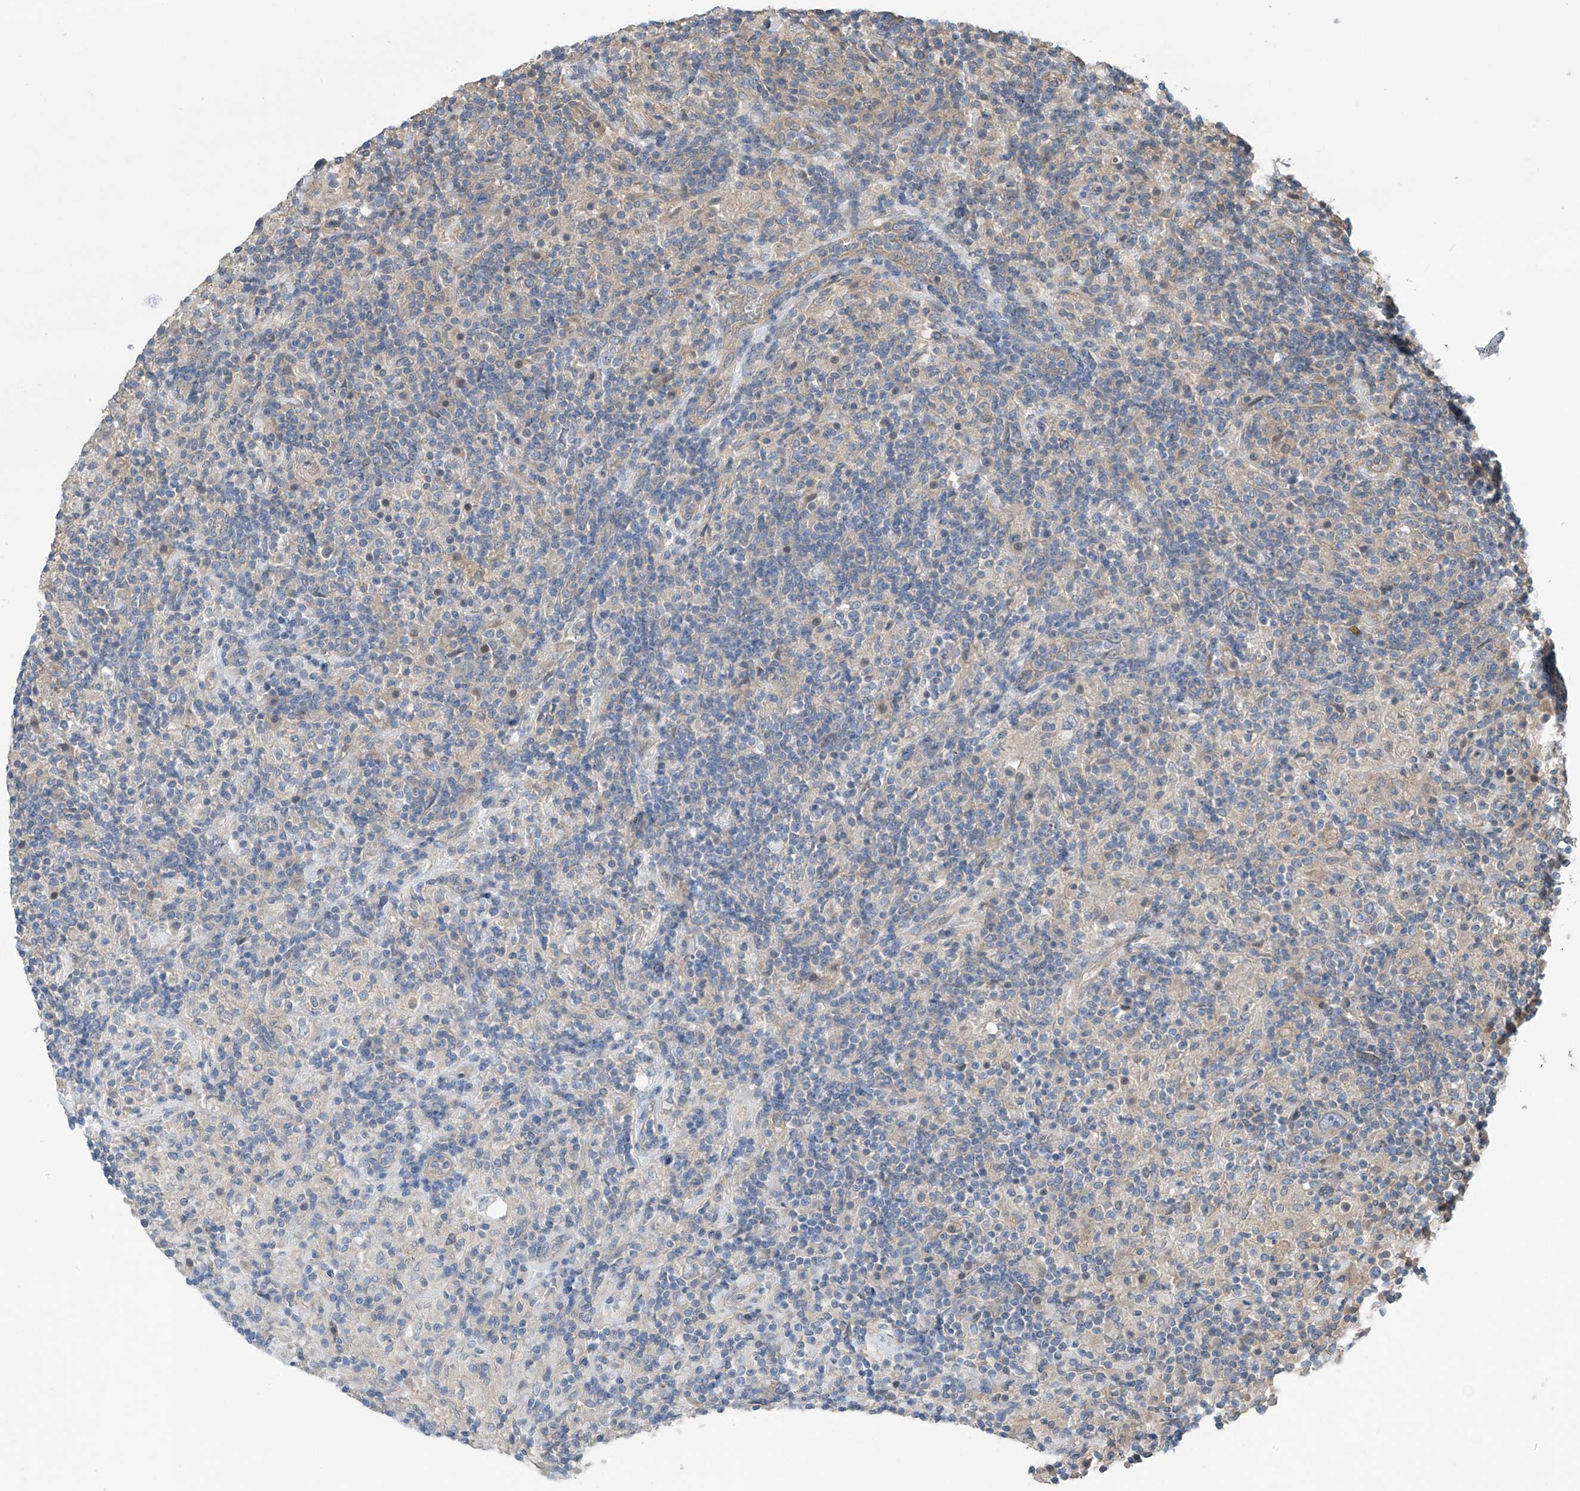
{"staining": {"intensity": "negative", "quantity": "none", "location": "none"}, "tissue": "lymphoma", "cell_type": "Tumor cells", "image_type": "cancer", "snomed": [{"axis": "morphology", "description": "Hodgkin's disease, NOS"}, {"axis": "topography", "description": "Lymph node"}], "caption": "This is an immunohistochemistry (IHC) photomicrograph of Hodgkin's disease. There is no expression in tumor cells.", "gene": "PHACTR4", "patient": {"sex": "male", "age": 70}}